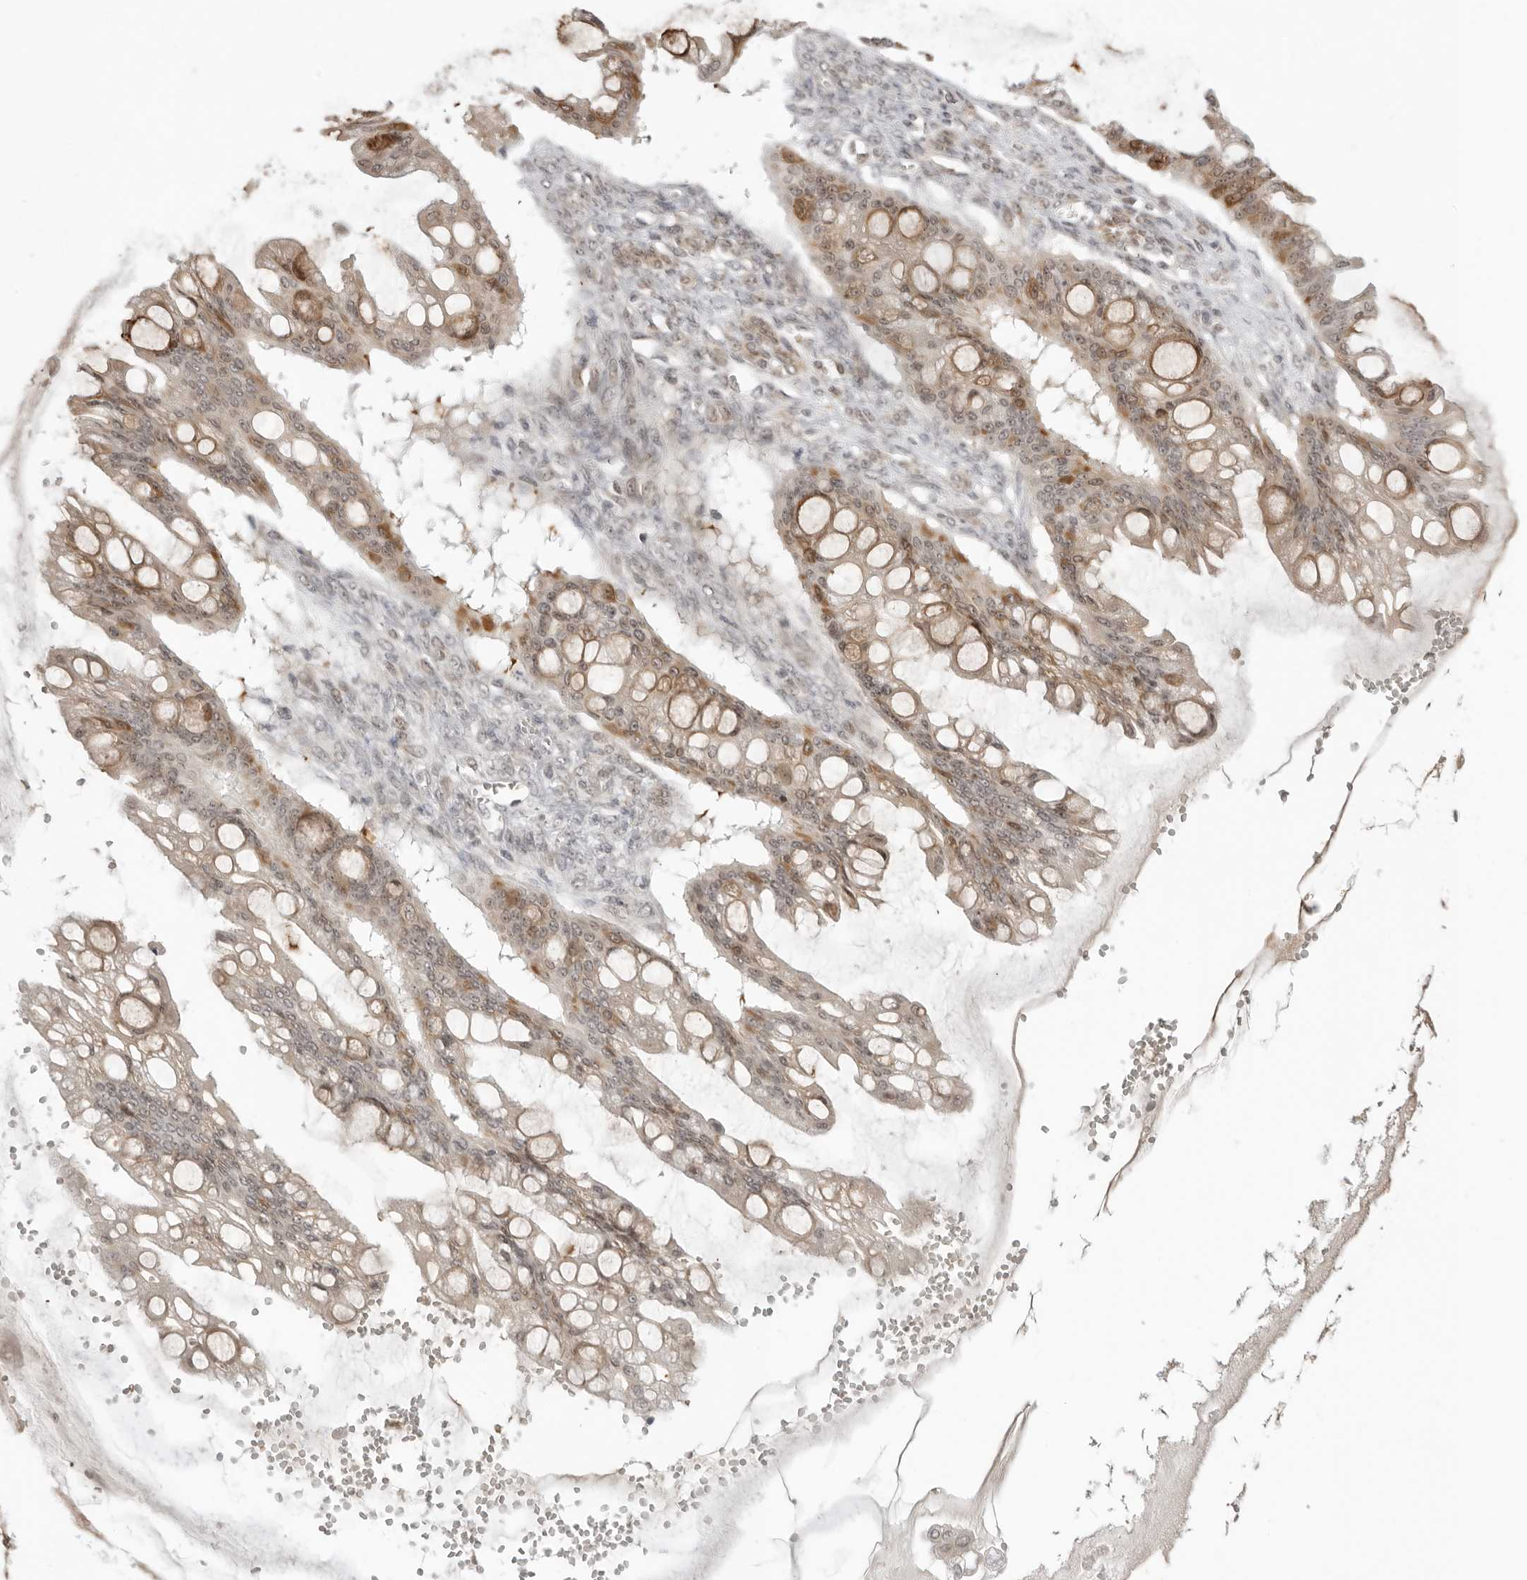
{"staining": {"intensity": "moderate", "quantity": "25%-75%", "location": "cytoplasmic/membranous"}, "tissue": "ovarian cancer", "cell_type": "Tumor cells", "image_type": "cancer", "snomed": [{"axis": "morphology", "description": "Cystadenocarcinoma, mucinous, NOS"}, {"axis": "topography", "description": "Ovary"}], "caption": "Immunohistochemical staining of human ovarian cancer (mucinous cystadenocarcinoma) shows moderate cytoplasmic/membranous protein positivity in approximately 25%-75% of tumor cells. (Stains: DAB in brown, nuclei in blue, Microscopy: brightfield microscopy at high magnification).", "gene": "SUGCT", "patient": {"sex": "female", "age": 73}}